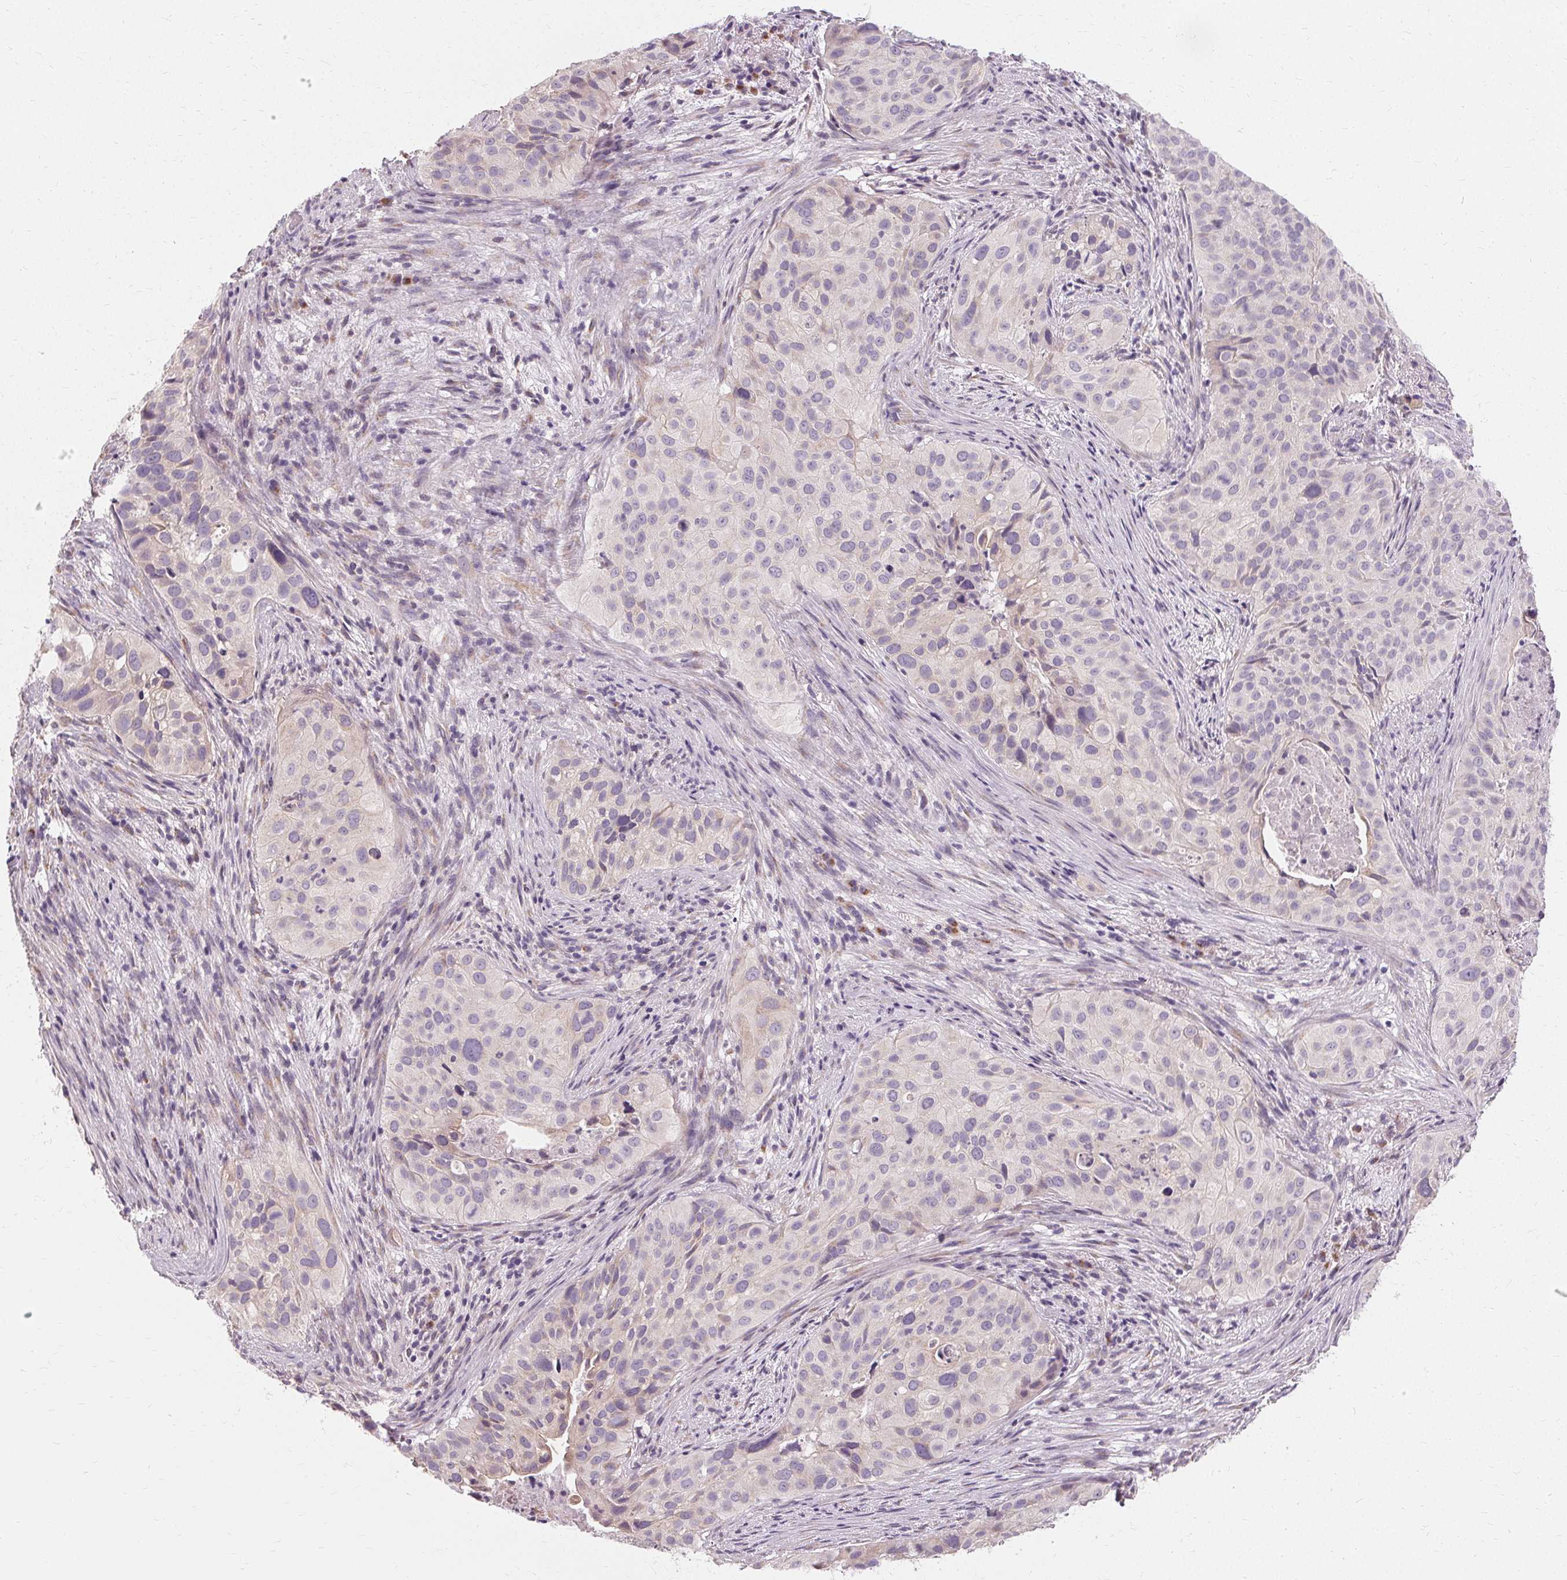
{"staining": {"intensity": "negative", "quantity": "none", "location": "none"}, "tissue": "cervical cancer", "cell_type": "Tumor cells", "image_type": "cancer", "snomed": [{"axis": "morphology", "description": "Squamous cell carcinoma, NOS"}, {"axis": "topography", "description": "Cervix"}], "caption": "This is an immunohistochemistry (IHC) image of squamous cell carcinoma (cervical). There is no expression in tumor cells.", "gene": "FCRL3", "patient": {"sex": "female", "age": 38}}